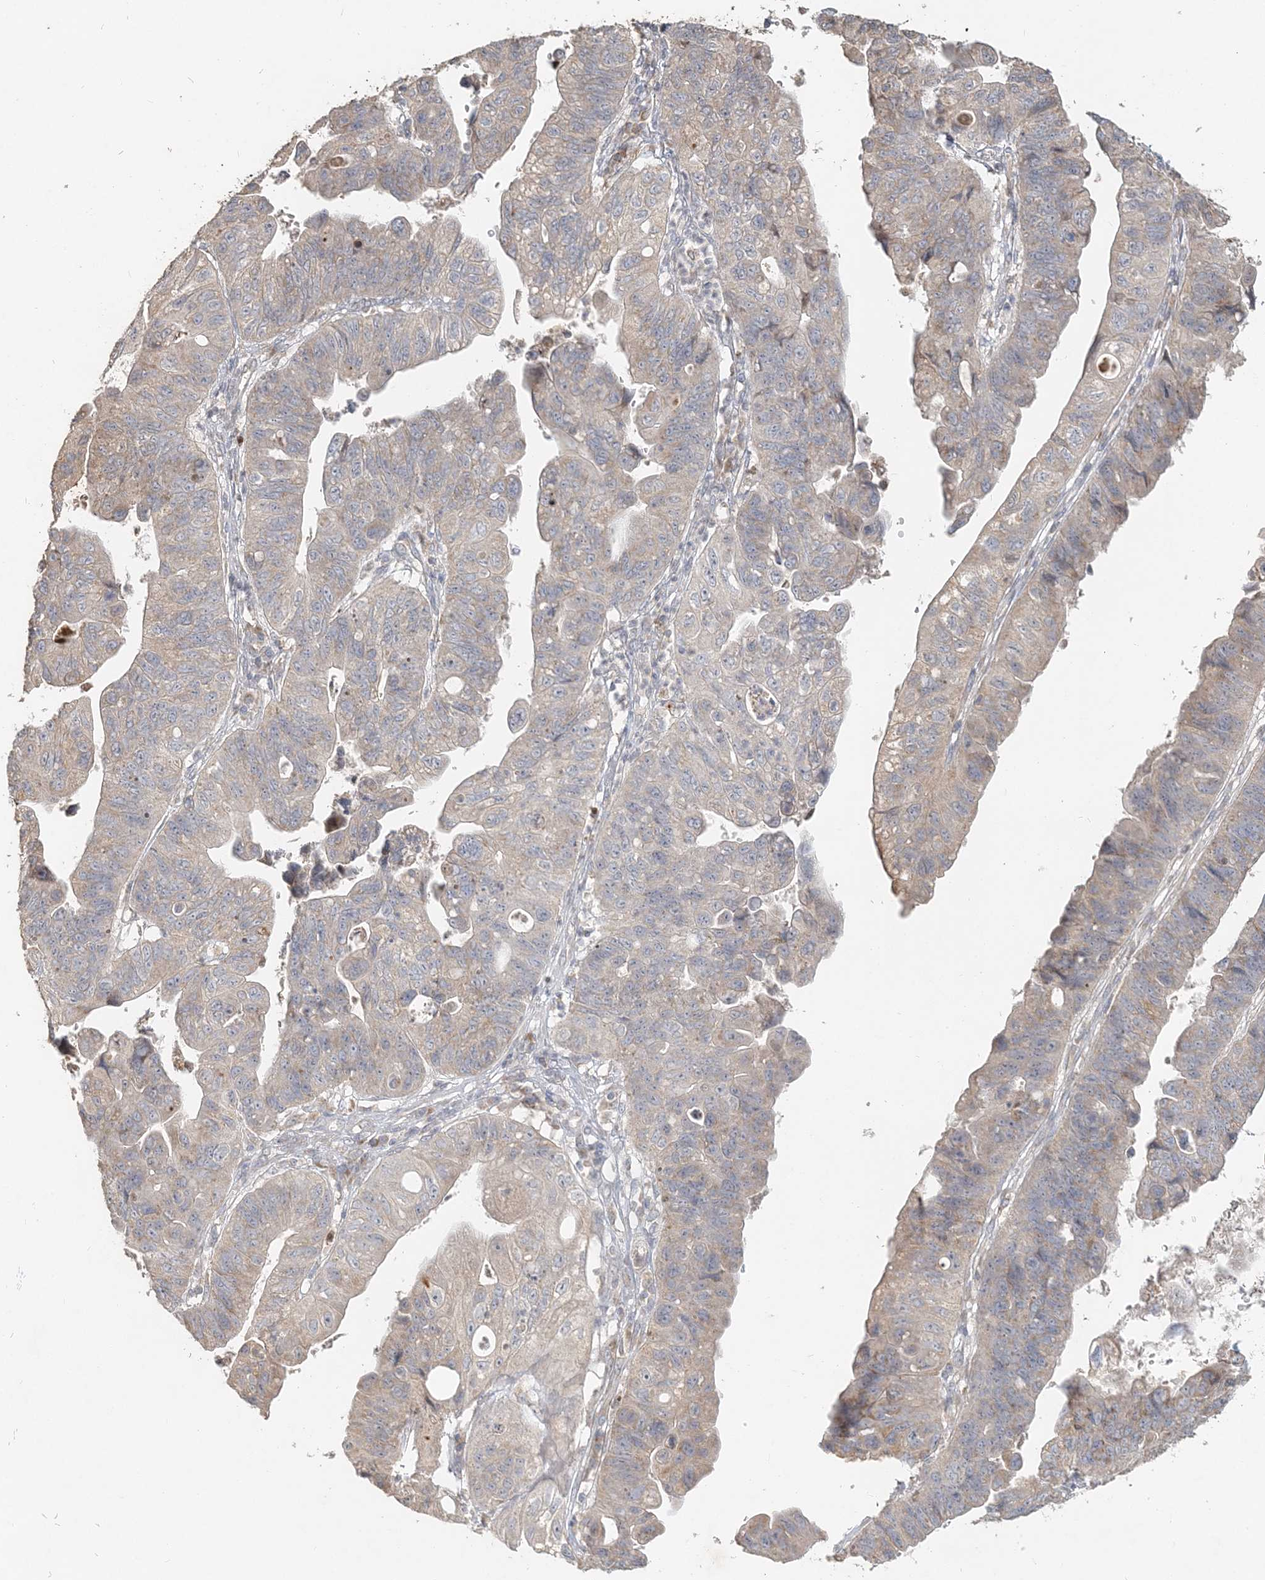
{"staining": {"intensity": "weak", "quantity": "25%-75%", "location": "cytoplasmic/membranous"}, "tissue": "stomach cancer", "cell_type": "Tumor cells", "image_type": "cancer", "snomed": [{"axis": "morphology", "description": "Adenocarcinoma, NOS"}, {"axis": "topography", "description": "Stomach"}], "caption": "An image of human stomach cancer stained for a protein displays weak cytoplasmic/membranous brown staining in tumor cells.", "gene": "RAB14", "patient": {"sex": "male", "age": 59}}